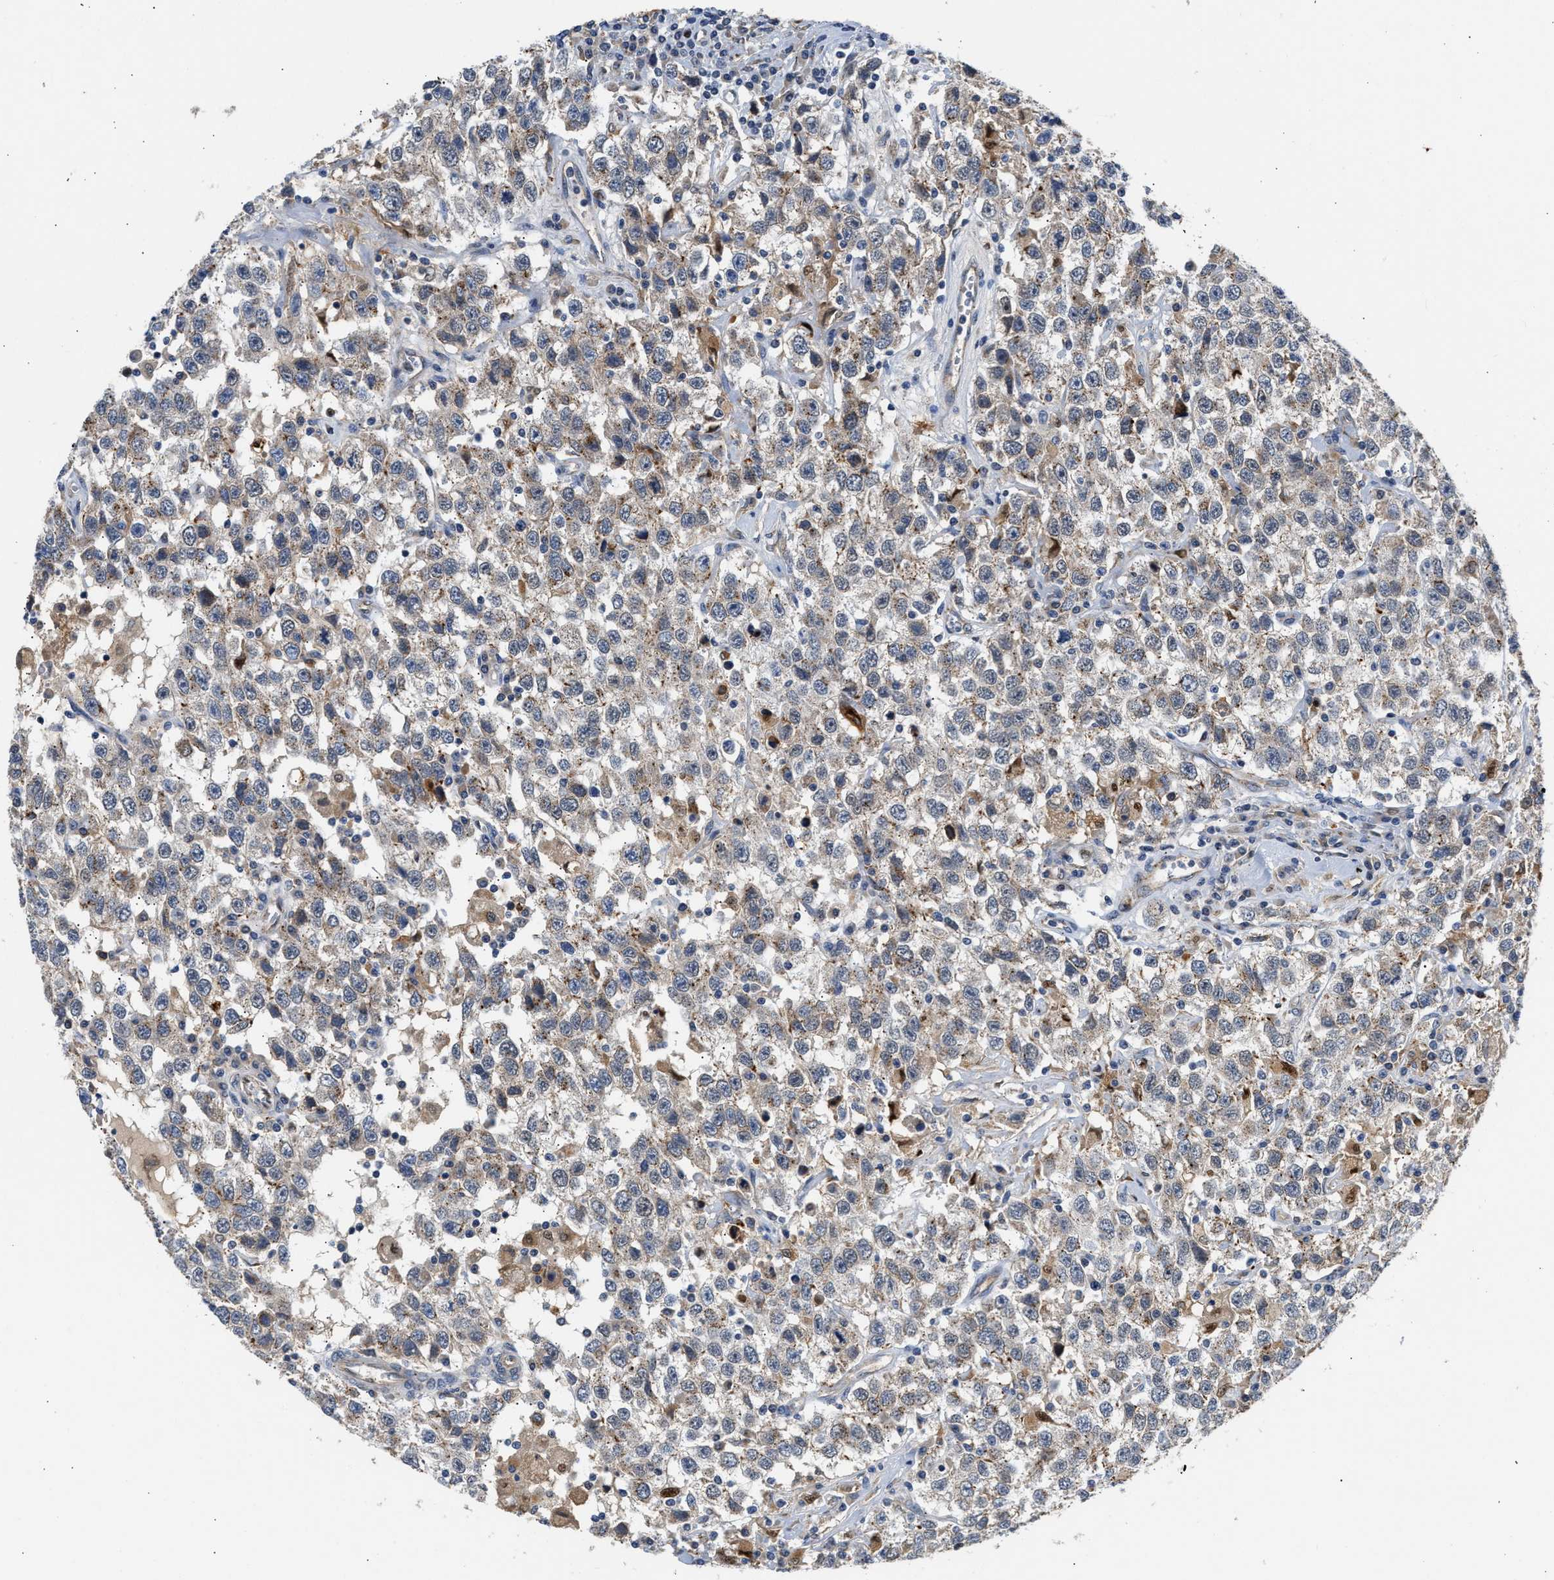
{"staining": {"intensity": "weak", "quantity": "<25%", "location": "cytoplasmic/membranous"}, "tissue": "testis cancer", "cell_type": "Tumor cells", "image_type": "cancer", "snomed": [{"axis": "morphology", "description": "Seminoma, NOS"}, {"axis": "topography", "description": "Testis"}], "caption": "There is no significant expression in tumor cells of testis cancer (seminoma).", "gene": "PPM1L", "patient": {"sex": "male", "age": 41}}